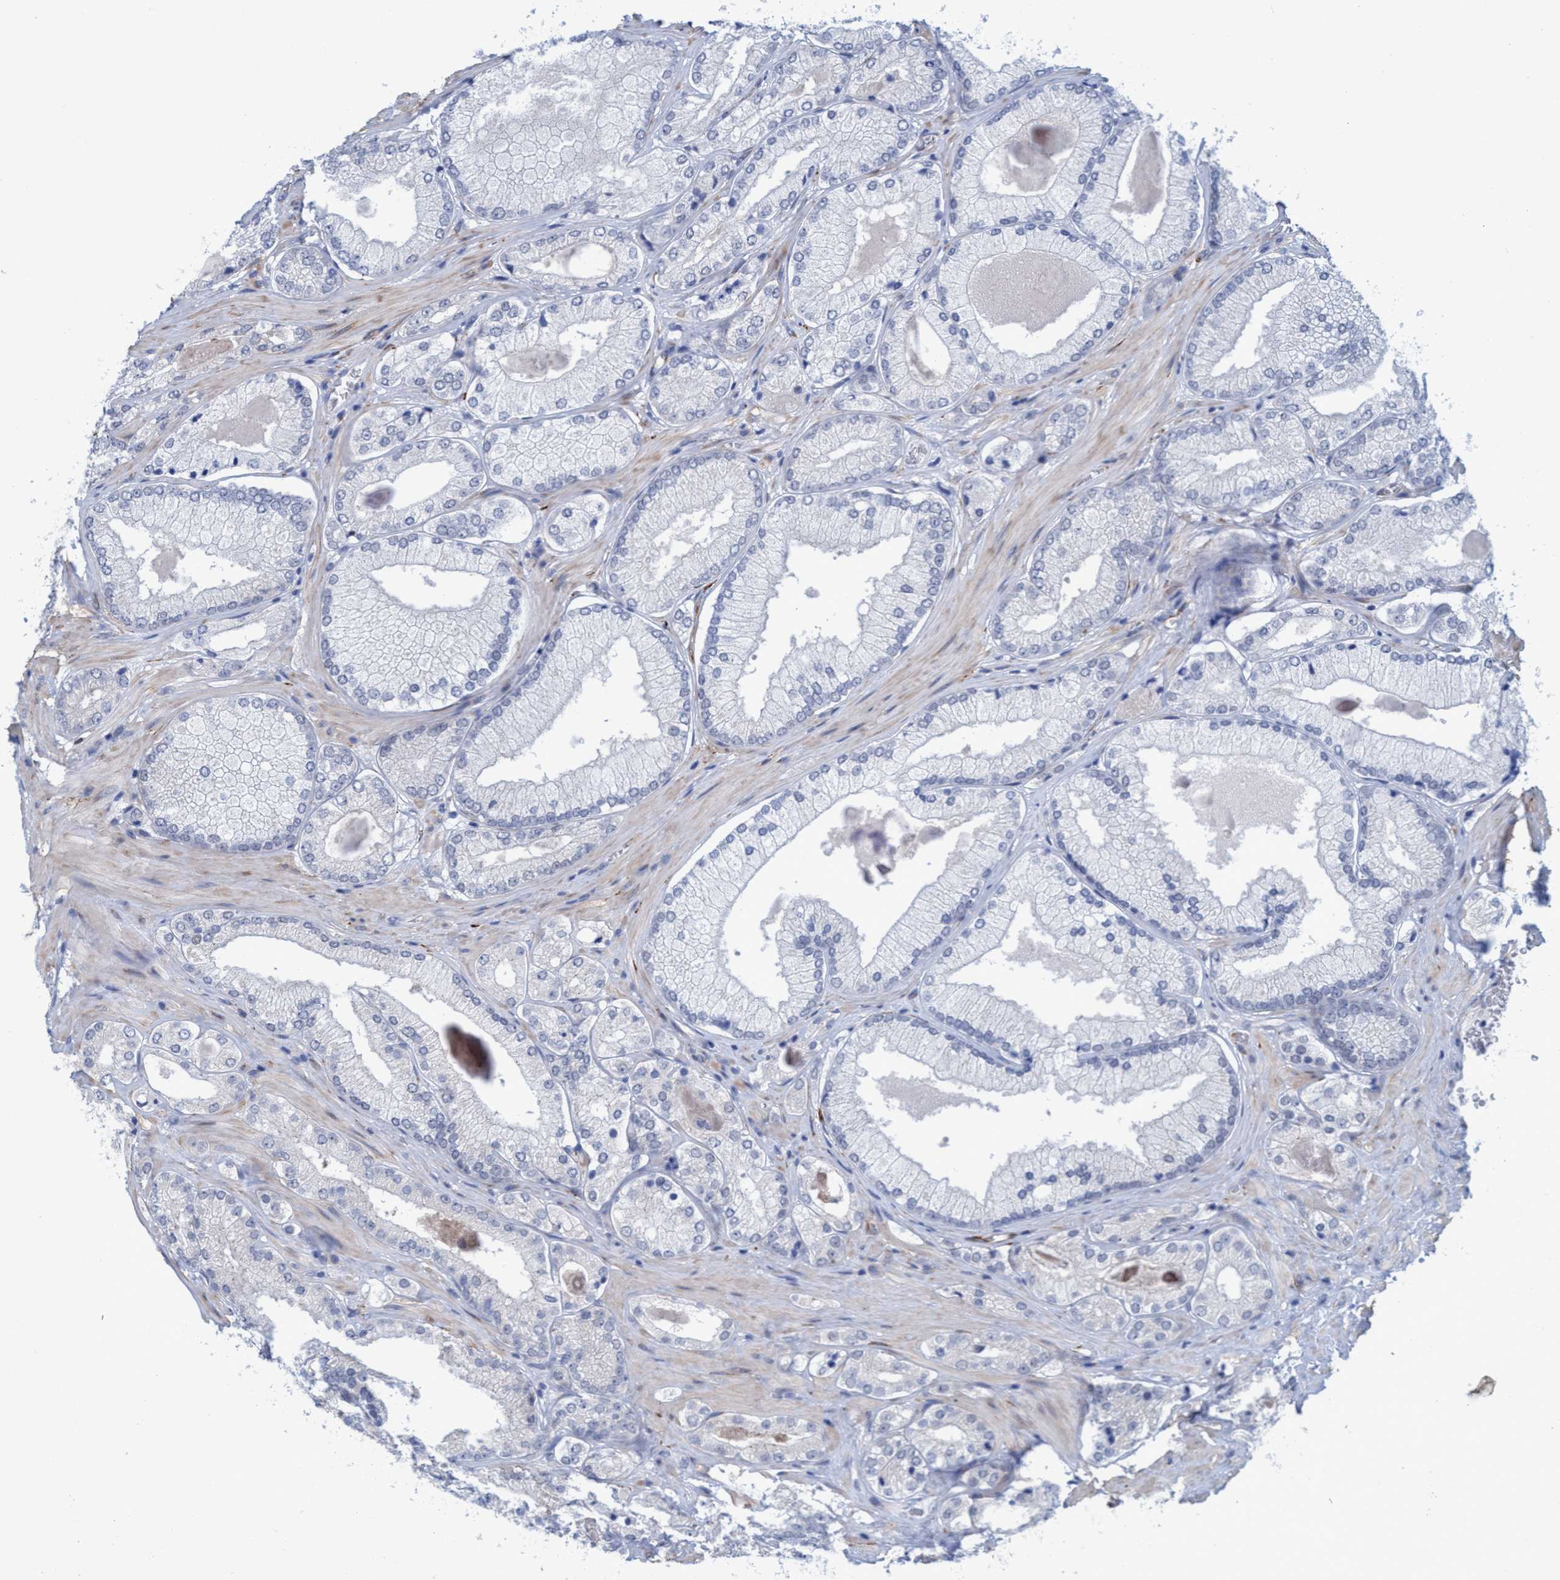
{"staining": {"intensity": "negative", "quantity": "none", "location": "none"}, "tissue": "prostate cancer", "cell_type": "Tumor cells", "image_type": "cancer", "snomed": [{"axis": "morphology", "description": "Adenocarcinoma, Low grade"}, {"axis": "topography", "description": "Prostate"}], "caption": "Image shows no significant protein staining in tumor cells of prostate cancer. (Stains: DAB immunohistochemistry (IHC) with hematoxylin counter stain, Microscopy: brightfield microscopy at high magnification).", "gene": "SLC43A2", "patient": {"sex": "male", "age": 65}}